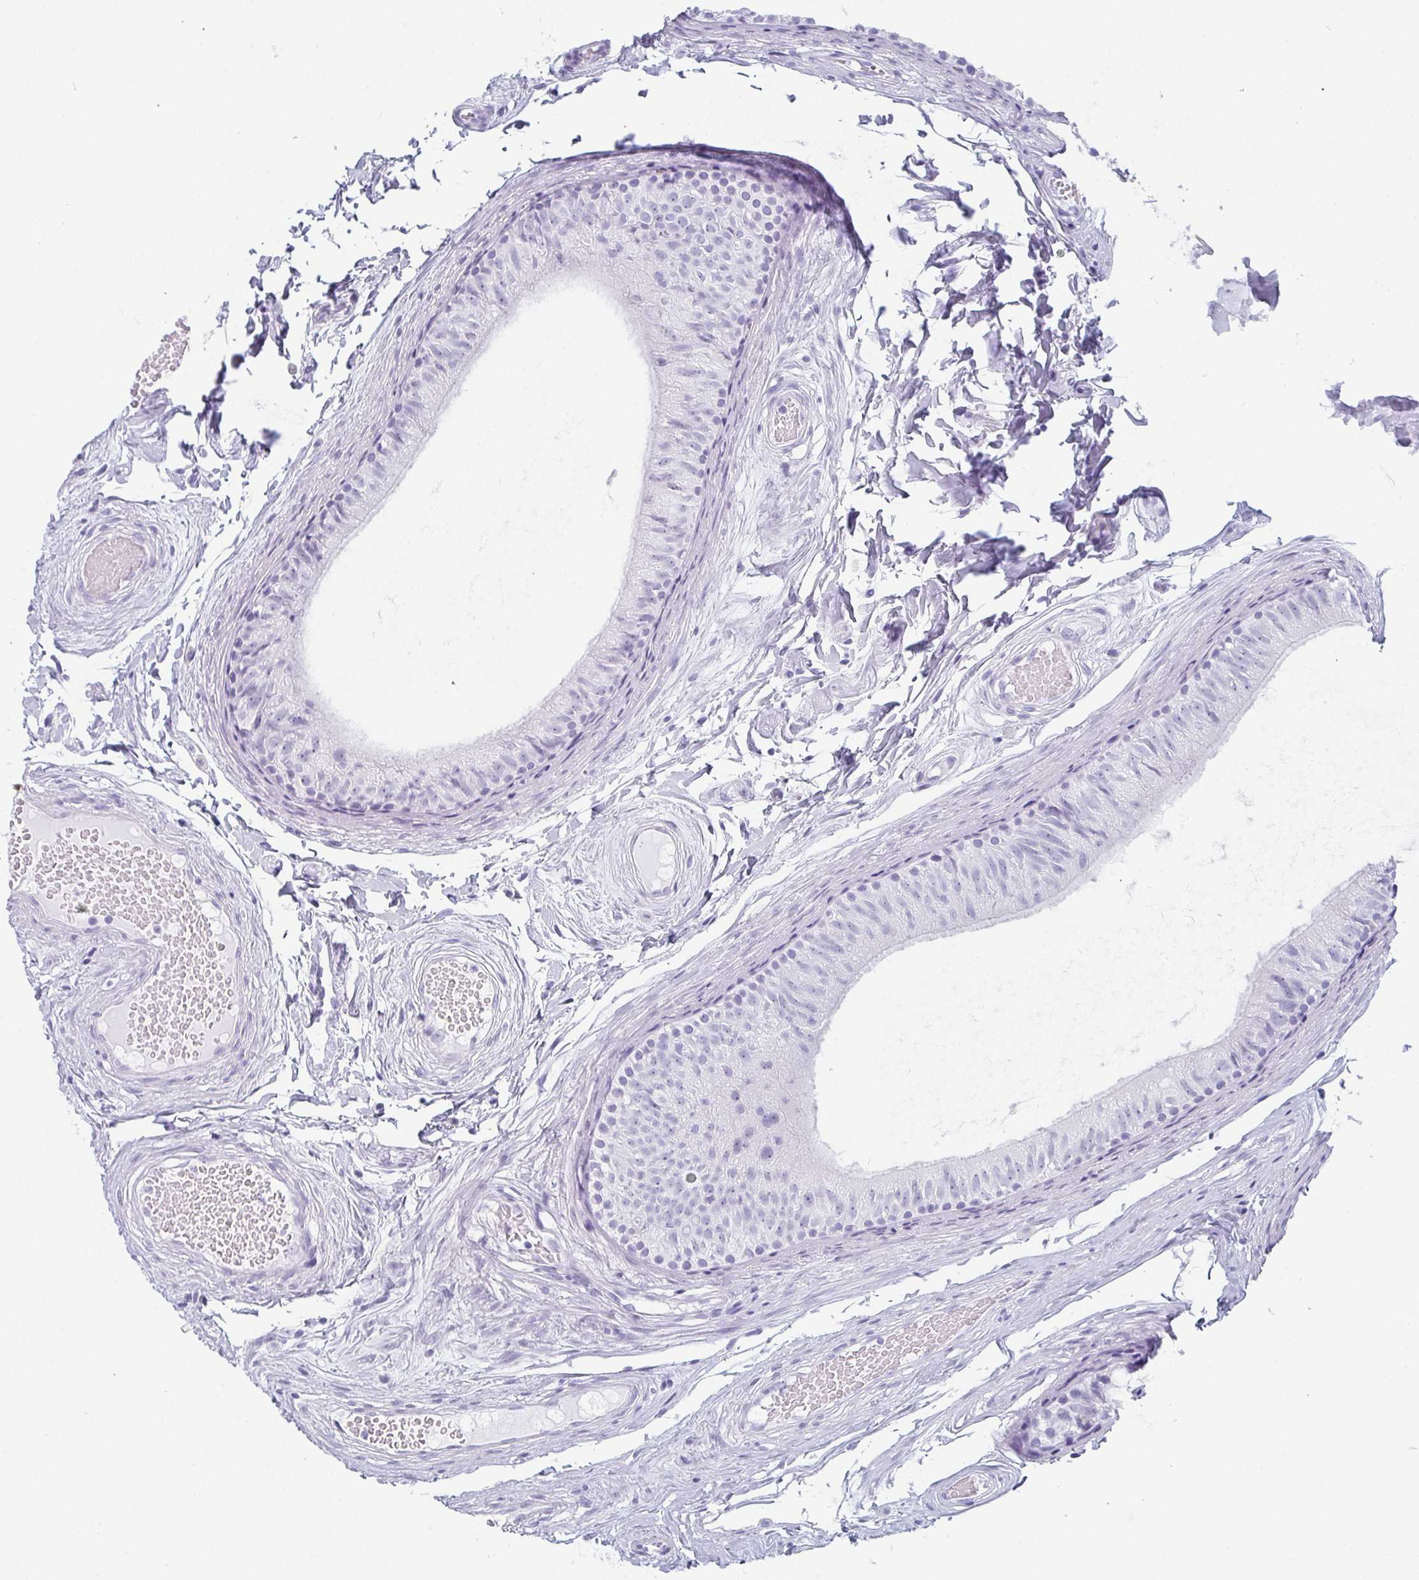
{"staining": {"intensity": "negative", "quantity": "none", "location": "none"}, "tissue": "epididymis", "cell_type": "Glandular cells", "image_type": "normal", "snomed": [{"axis": "morphology", "description": "Normal tissue, NOS"}, {"axis": "topography", "description": "Epididymis"}], "caption": "High power microscopy image of an immunohistochemistry (IHC) histopathology image of unremarkable epididymis, revealing no significant staining in glandular cells. Brightfield microscopy of IHC stained with DAB (3,3'-diaminobenzidine) (brown) and hematoxylin (blue), captured at high magnification.", "gene": "PYCR3", "patient": {"sex": "male", "age": 45}}